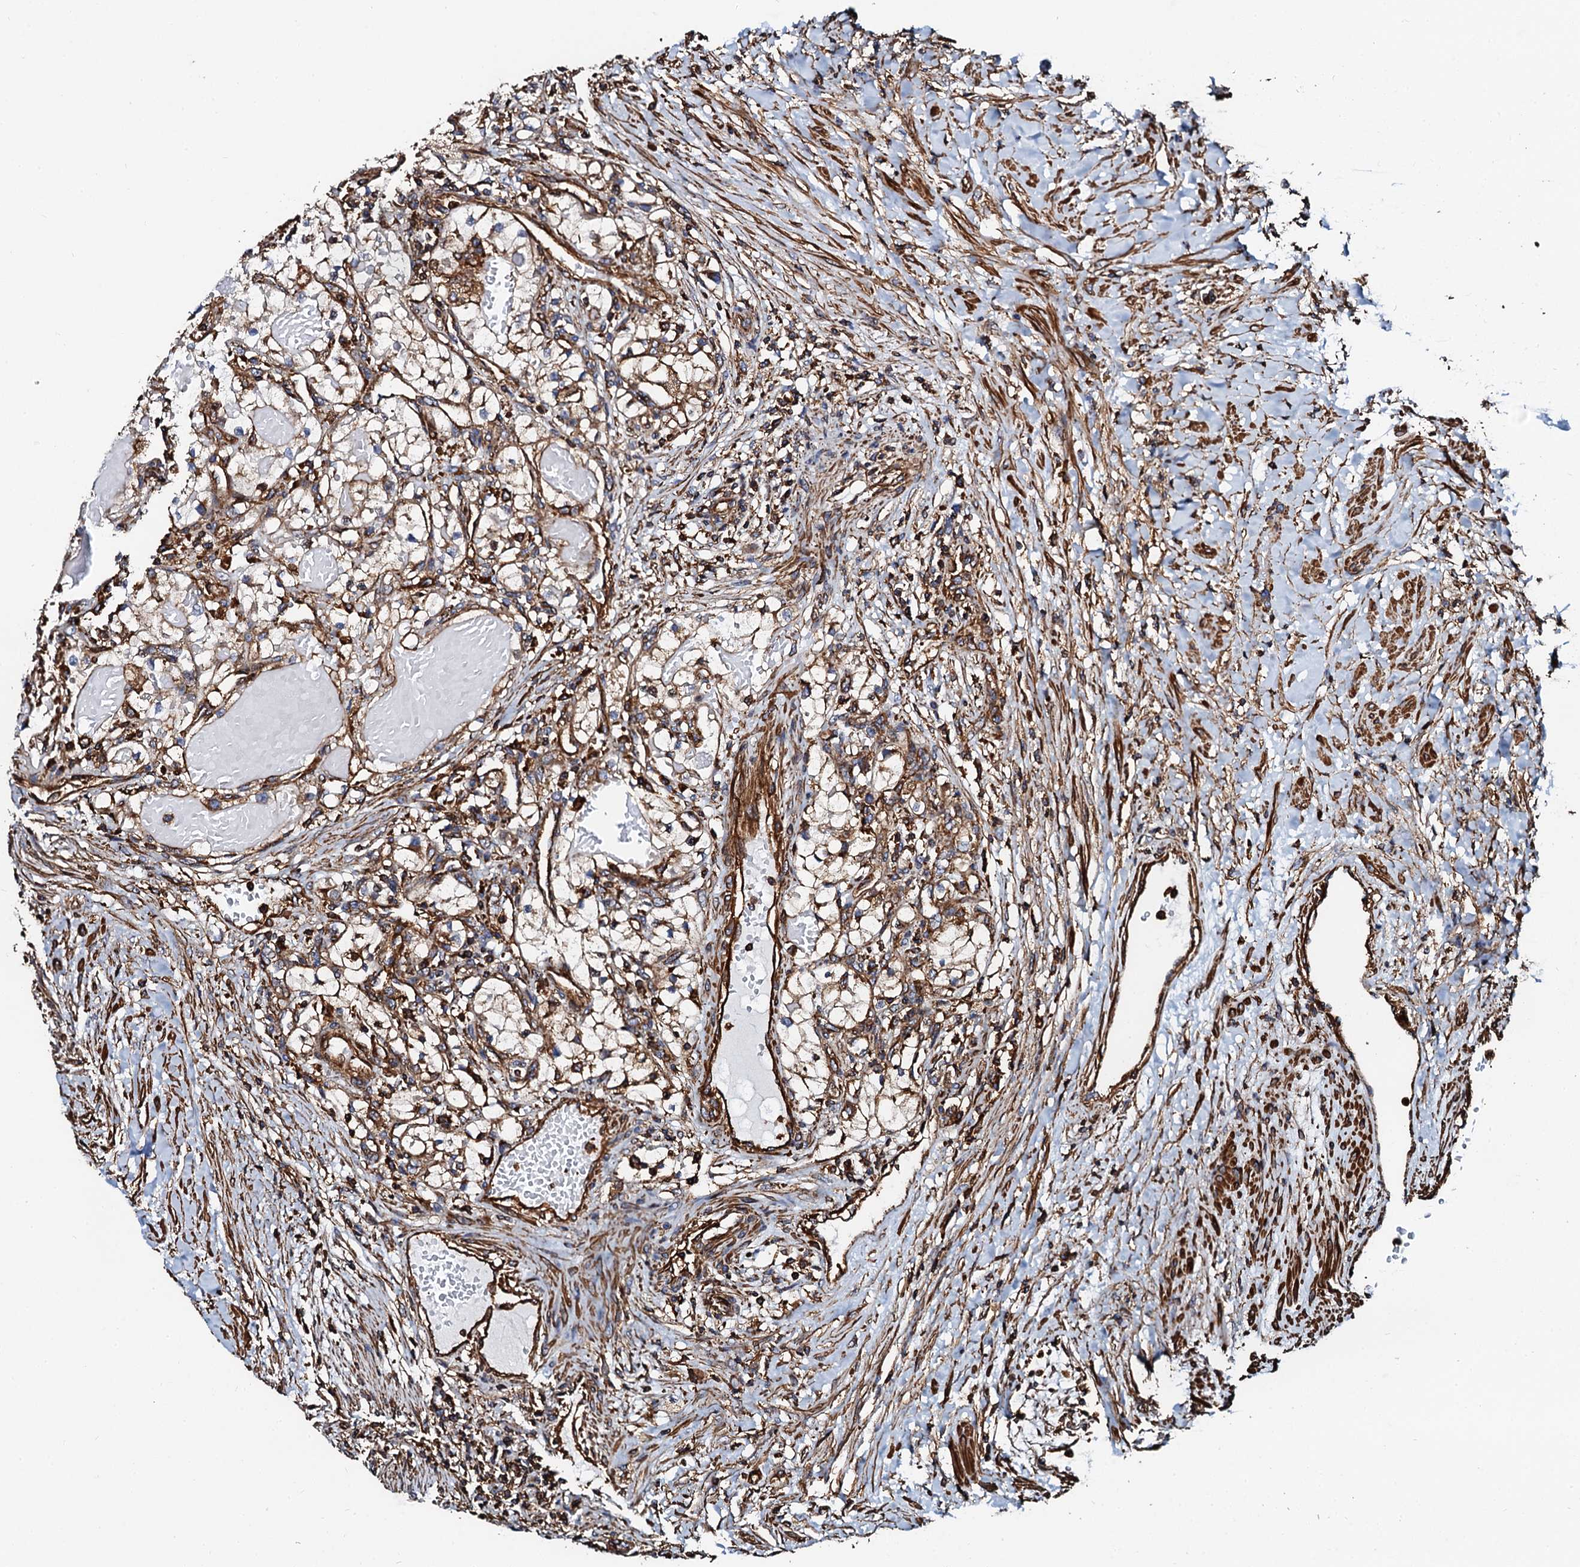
{"staining": {"intensity": "weak", "quantity": "<25%", "location": "cytoplasmic/membranous"}, "tissue": "renal cancer", "cell_type": "Tumor cells", "image_type": "cancer", "snomed": [{"axis": "morphology", "description": "Normal tissue, NOS"}, {"axis": "morphology", "description": "Adenocarcinoma, NOS"}, {"axis": "topography", "description": "Kidney"}], "caption": "Renal cancer was stained to show a protein in brown. There is no significant expression in tumor cells.", "gene": "INTS10", "patient": {"sex": "male", "age": 68}}